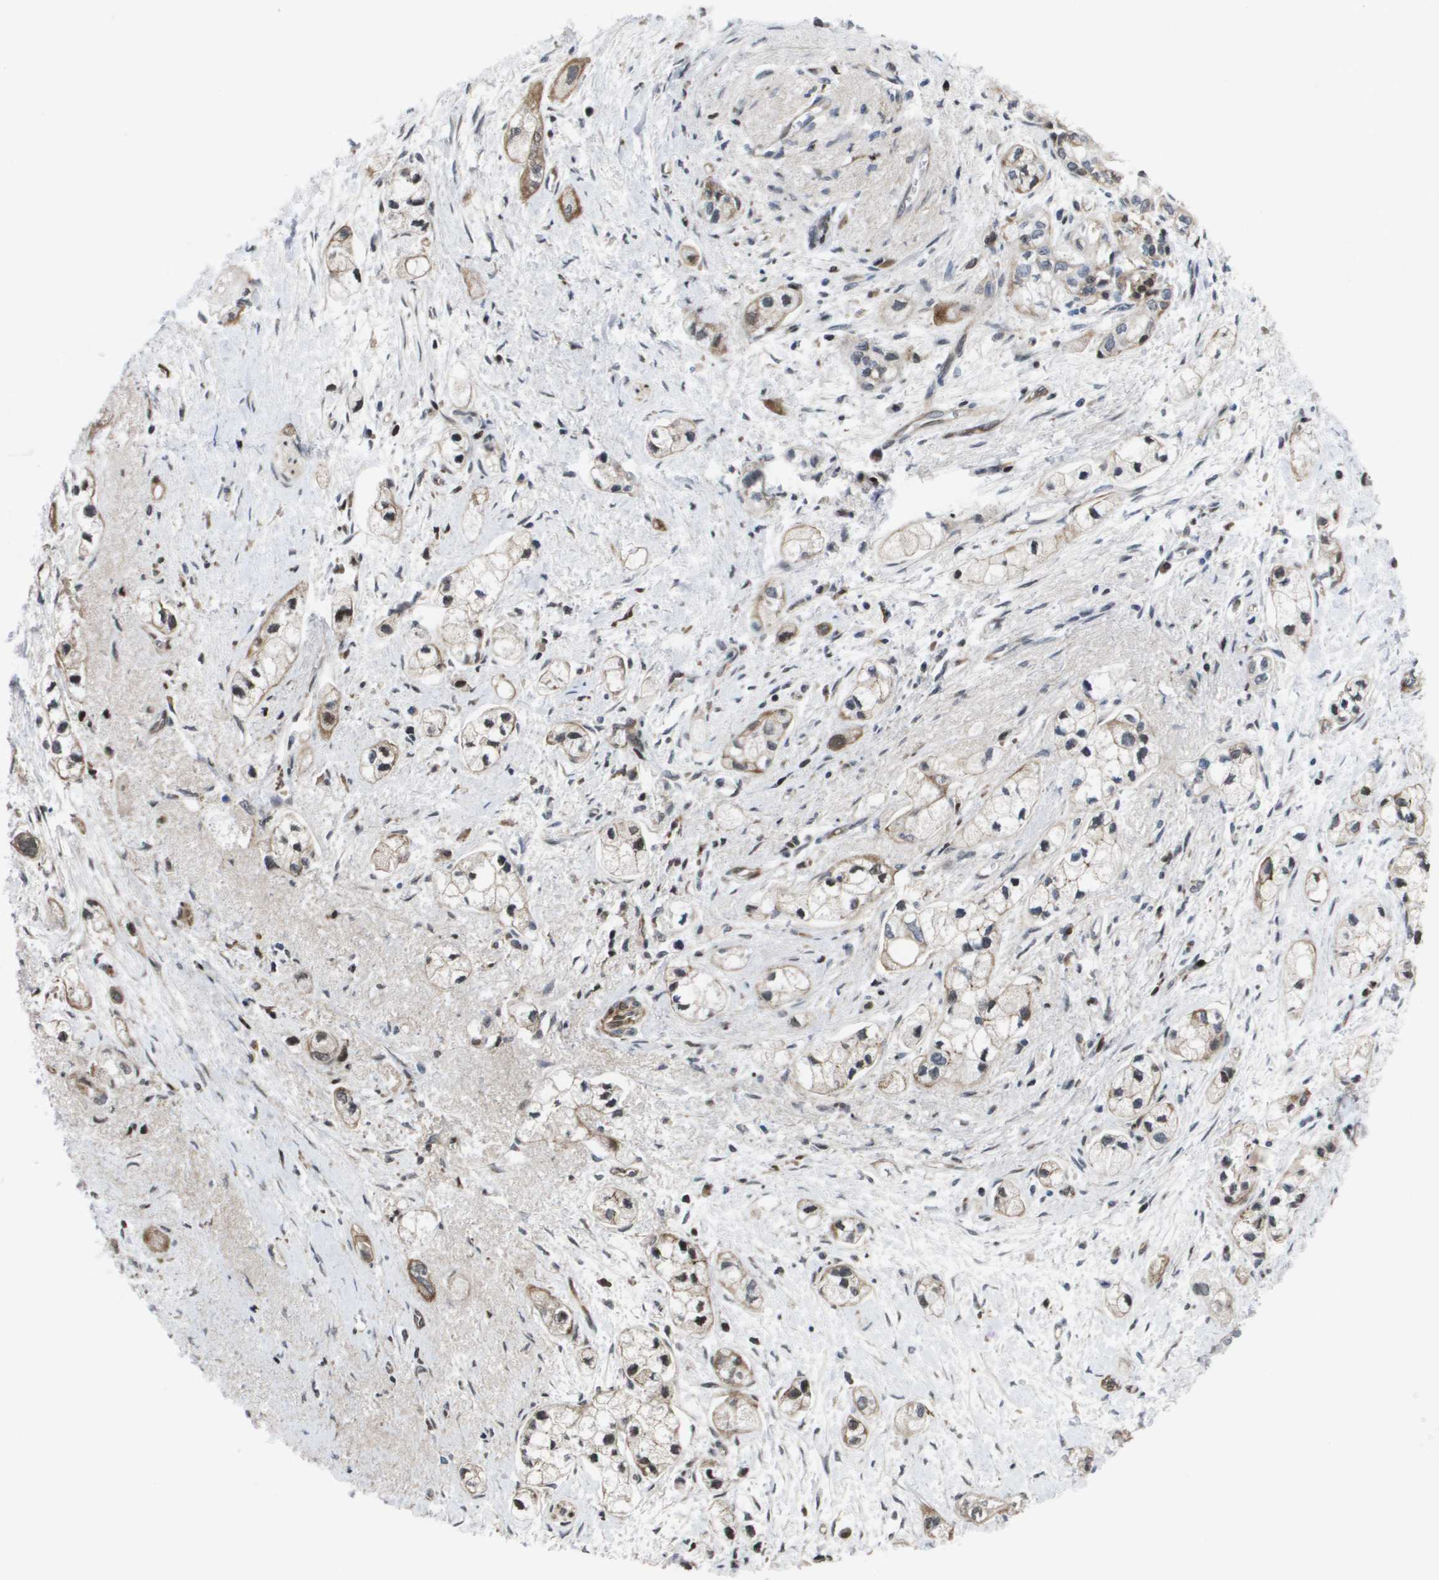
{"staining": {"intensity": "moderate", "quantity": "25%-75%", "location": "cytoplasmic/membranous"}, "tissue": "pancreatic cancer", "cell_type": "Tumor cells", "image_type": "cancer", "snomed": [{"axis": "morphology", "description": "Adenocarcinoma, NOS"}, {"axis": "topography", "description": "Pancreas"}], "caption": "Immunohistochemical staining of human pancreatic cancer (adenocarcinoma) demonstrates medium levels of moderate cytoplasmic/membranous protein positivity in approximately 25%-75% of tumor cells. The protein is shown in brown color, while the nuclei are stained blue.", "gene": "SERPINC1", "patient": {"sex": "male", "age": 74}}